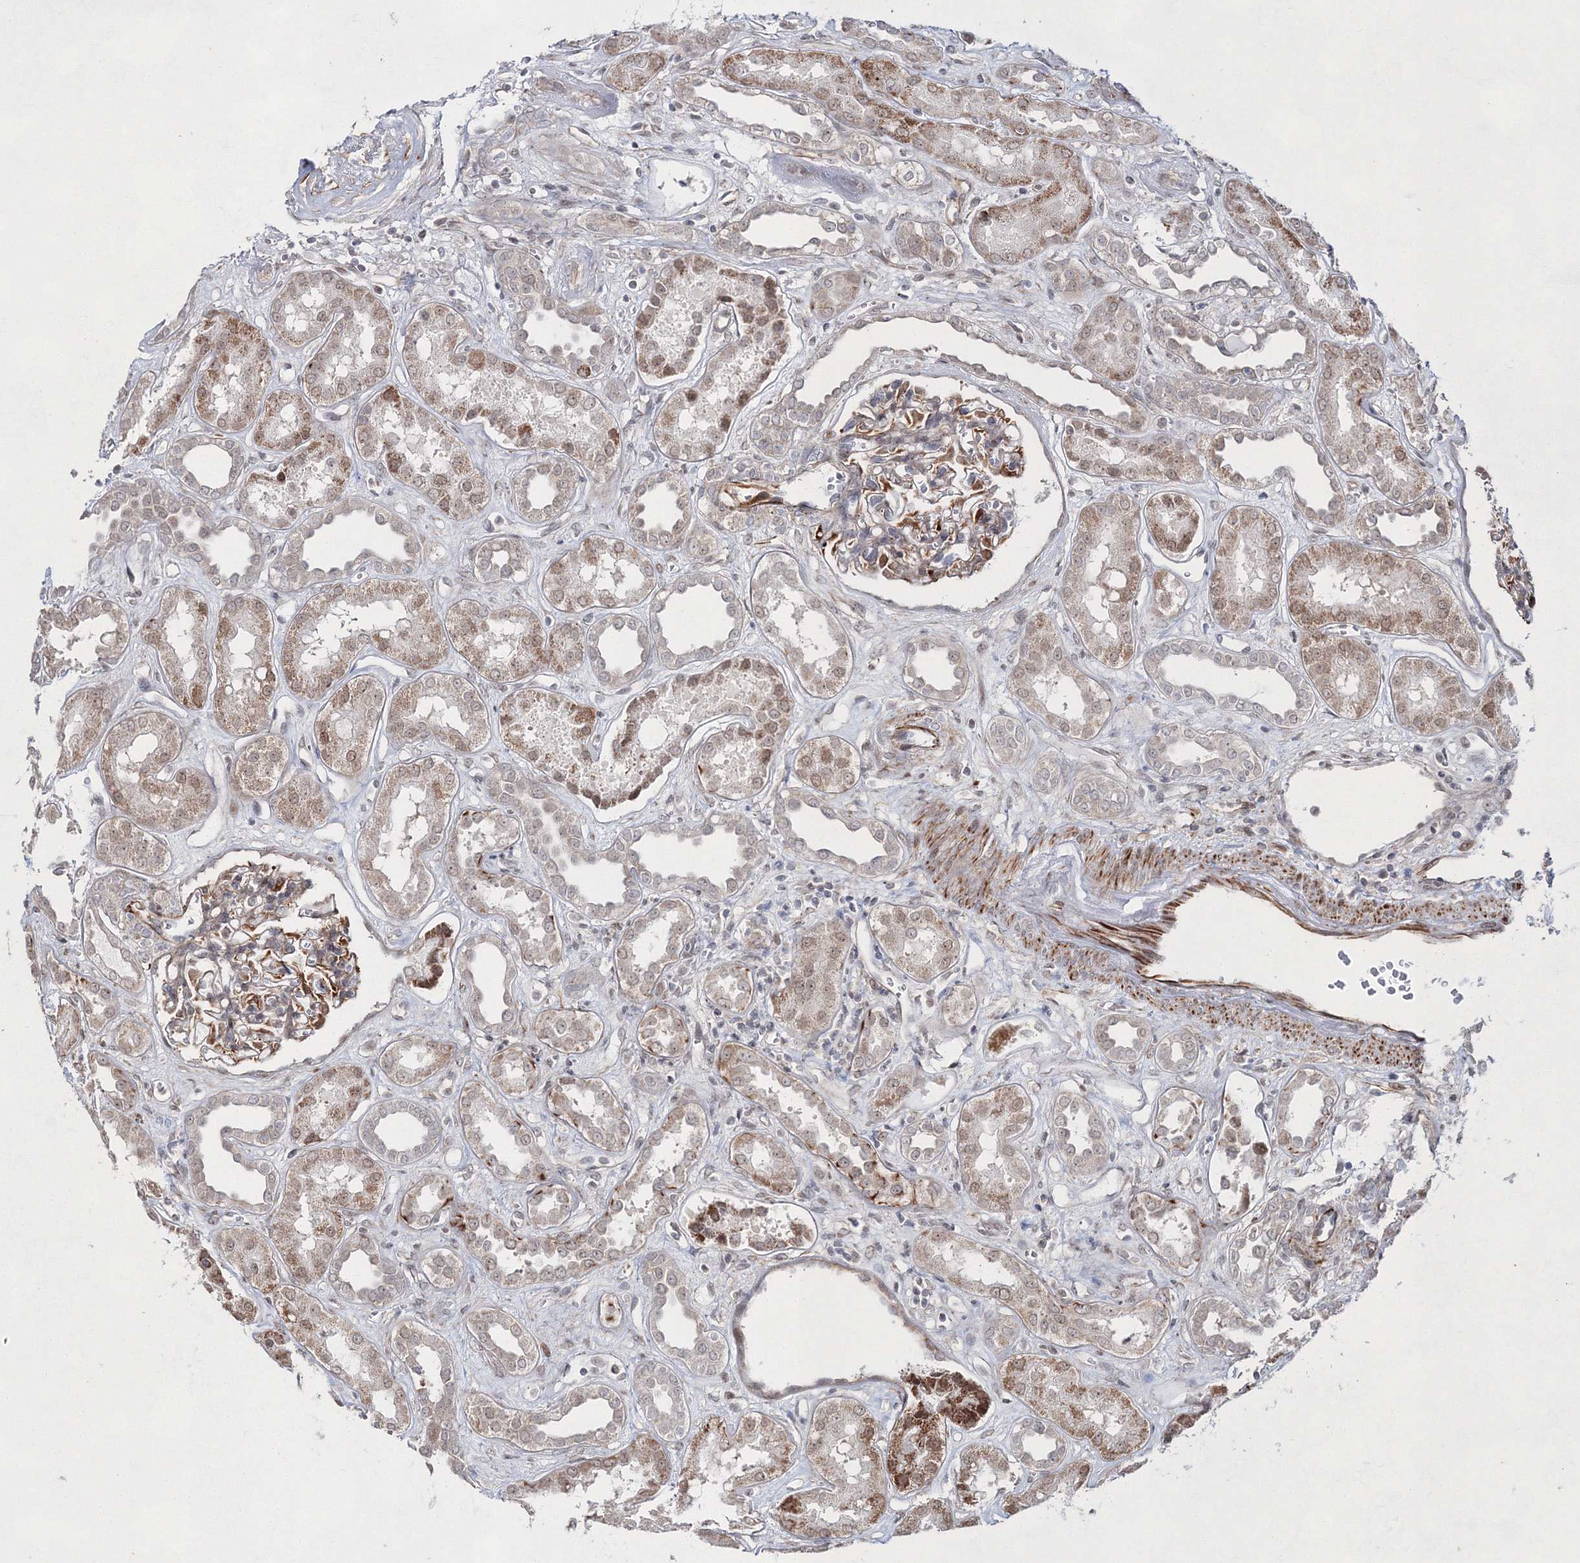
{"staining": {"intensity": "moderate", "quantity": "25%-75%", "location": "cytoplasmic/membranous"}, "tissue": "kidney", "cell_type": "Cells in glomeruli", "image_type": "normal", "snomed": [{"axis": "morphology", "description": "Normal tissue, NOS"}, {"axis": "topography", "description": "Kidney"}], "caption": "This photomicrograph reveals immunohistochemistry staining of normal kidney, with medium moderate cytoplasmic/membranous expression in approximately 25%-75% of cells in glomeruli.", "gene": "SNIP1", "patient": {"sex": "male", "age": 59}}